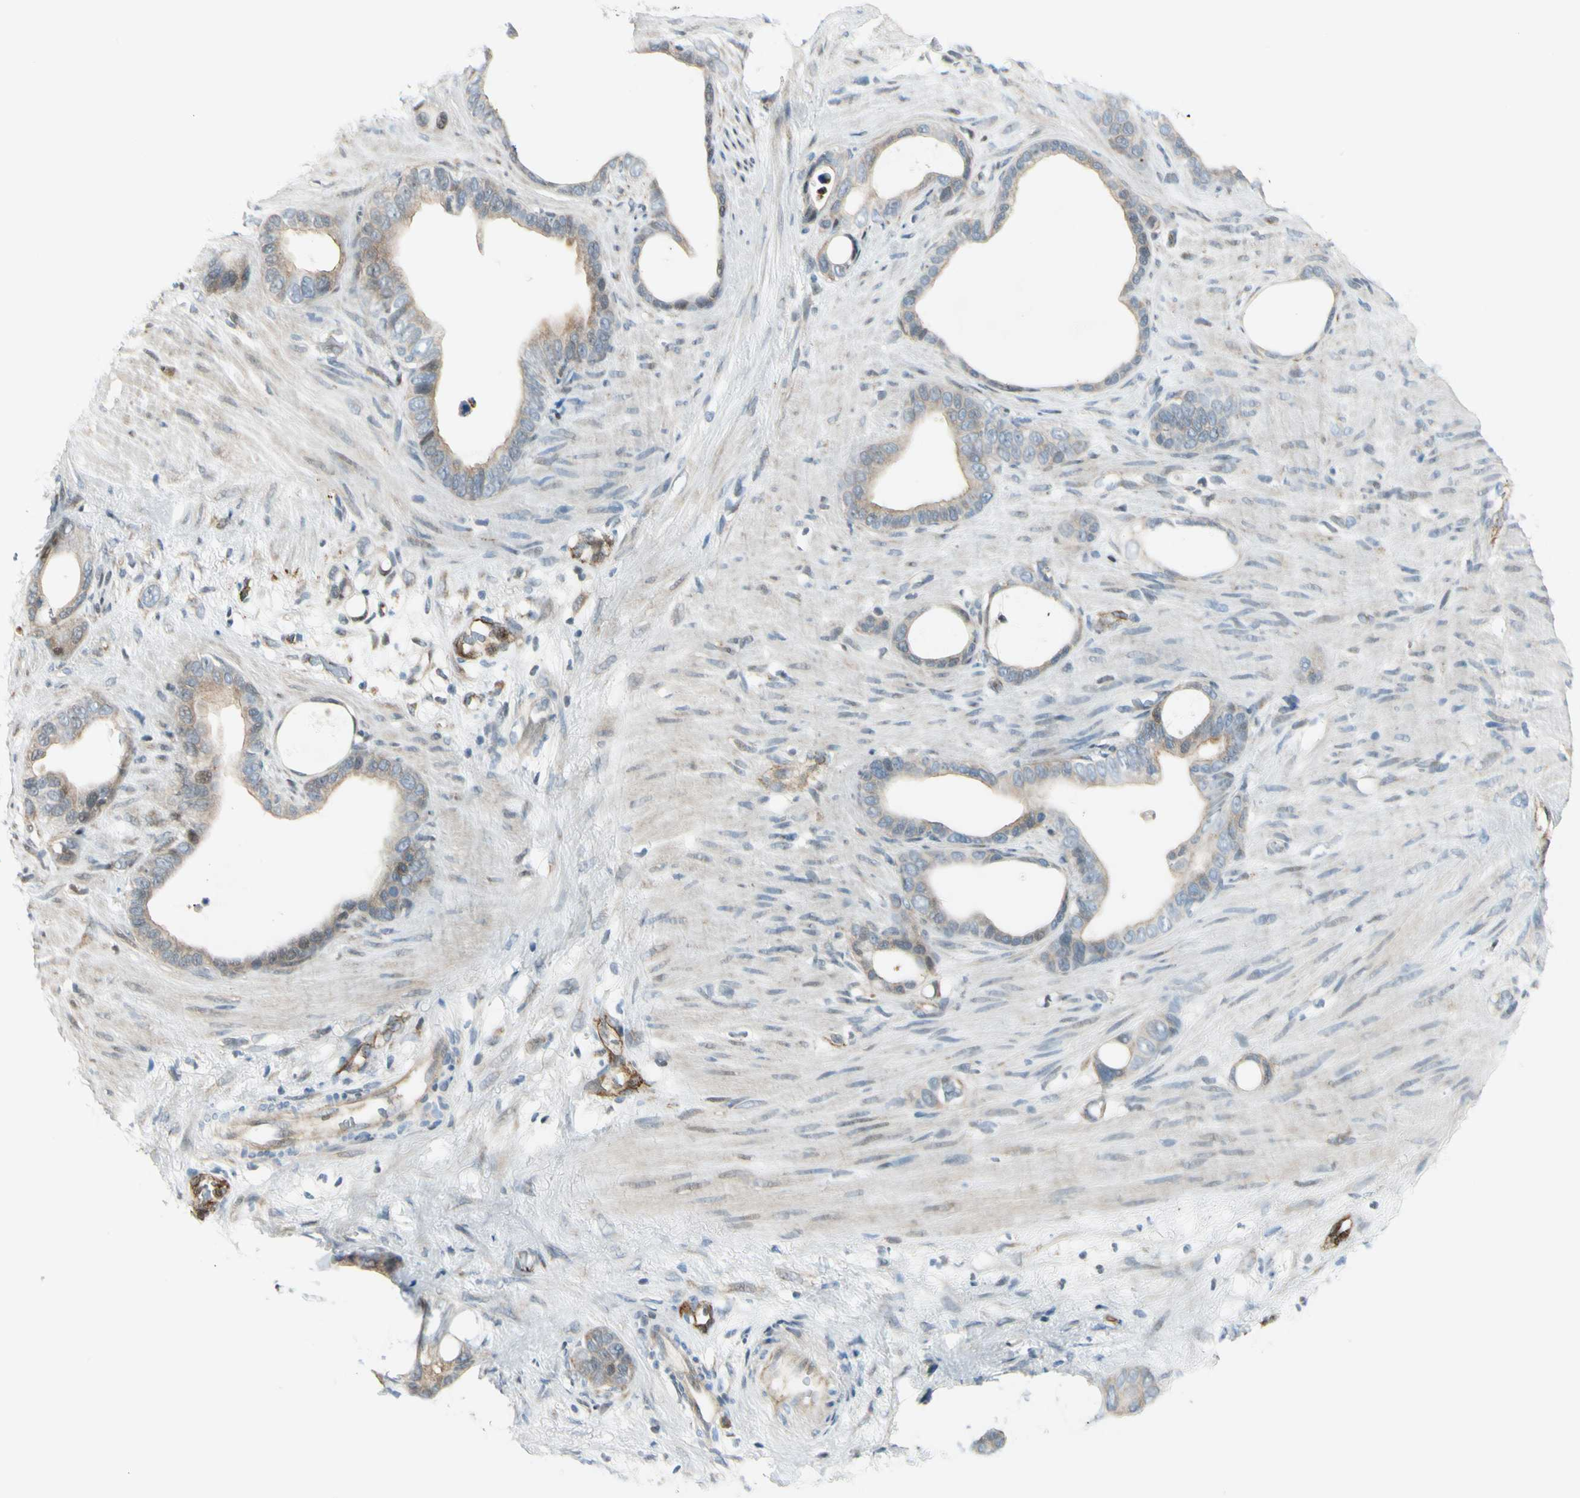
{"staining": {"intensity": "weak", "quantity": "25%-75%", "location": "cytoplasmic/membranous"}, "tissue": "stomach cancer", "cell_type": "Tumor cells", "image_type": "cancer", "snomed": [{"axis": "morphology", "description": "Adenocarcinoma, NOS"}, {"axis": "topography", "description": "Stomach"}], "caption": "This is a micrograph of immunohistochemistry staining of stomach adenocarcinoma, which shows weak expression in the cytoplasmic/membranous of tumor cells.", "gene": "NPDC1", "patient": {"sex": "female", "age": 75}}